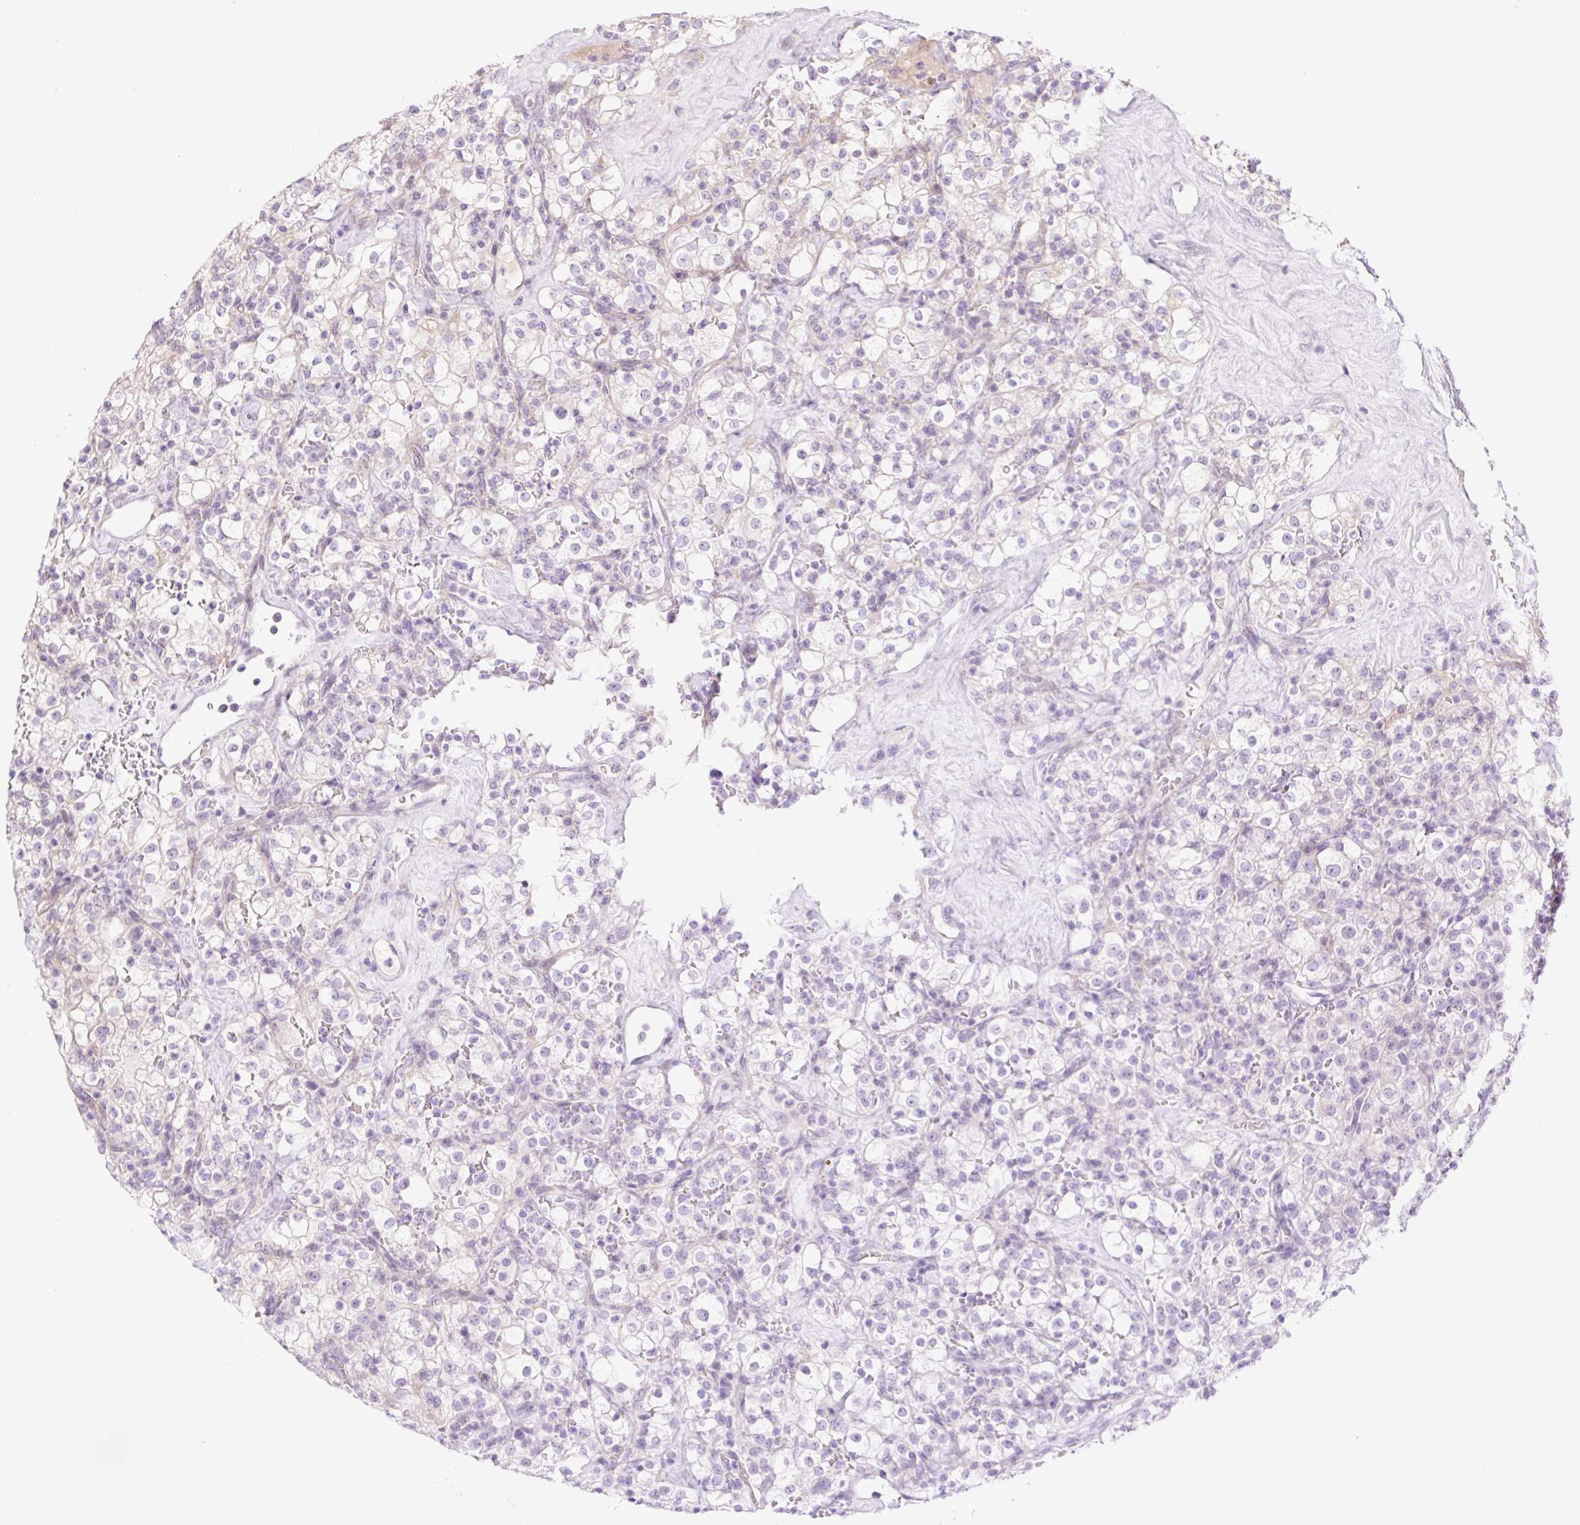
{"staining": {"intensity": "weak", "quantity": "<25%", "location": "cytoplasmic/membranous"}, "tissue": "renal cancer", "cell_type": "Tumor cells", "image_type": "cancer", "snomed": [{"axis": "morphology", "description": "Adenocarcinoma, NOS"}, {"axis": "topography", "description": "Kidney"}], "caption": "This is a micrograph of immunohistochemistry (IHC) staining of renal cancer (adenocarcinoma), which shows no expression in tumor cells. Nuclei are stained in blue.", "gene": "ZNF394", "patient": {"sex": "female", "age": 74}}